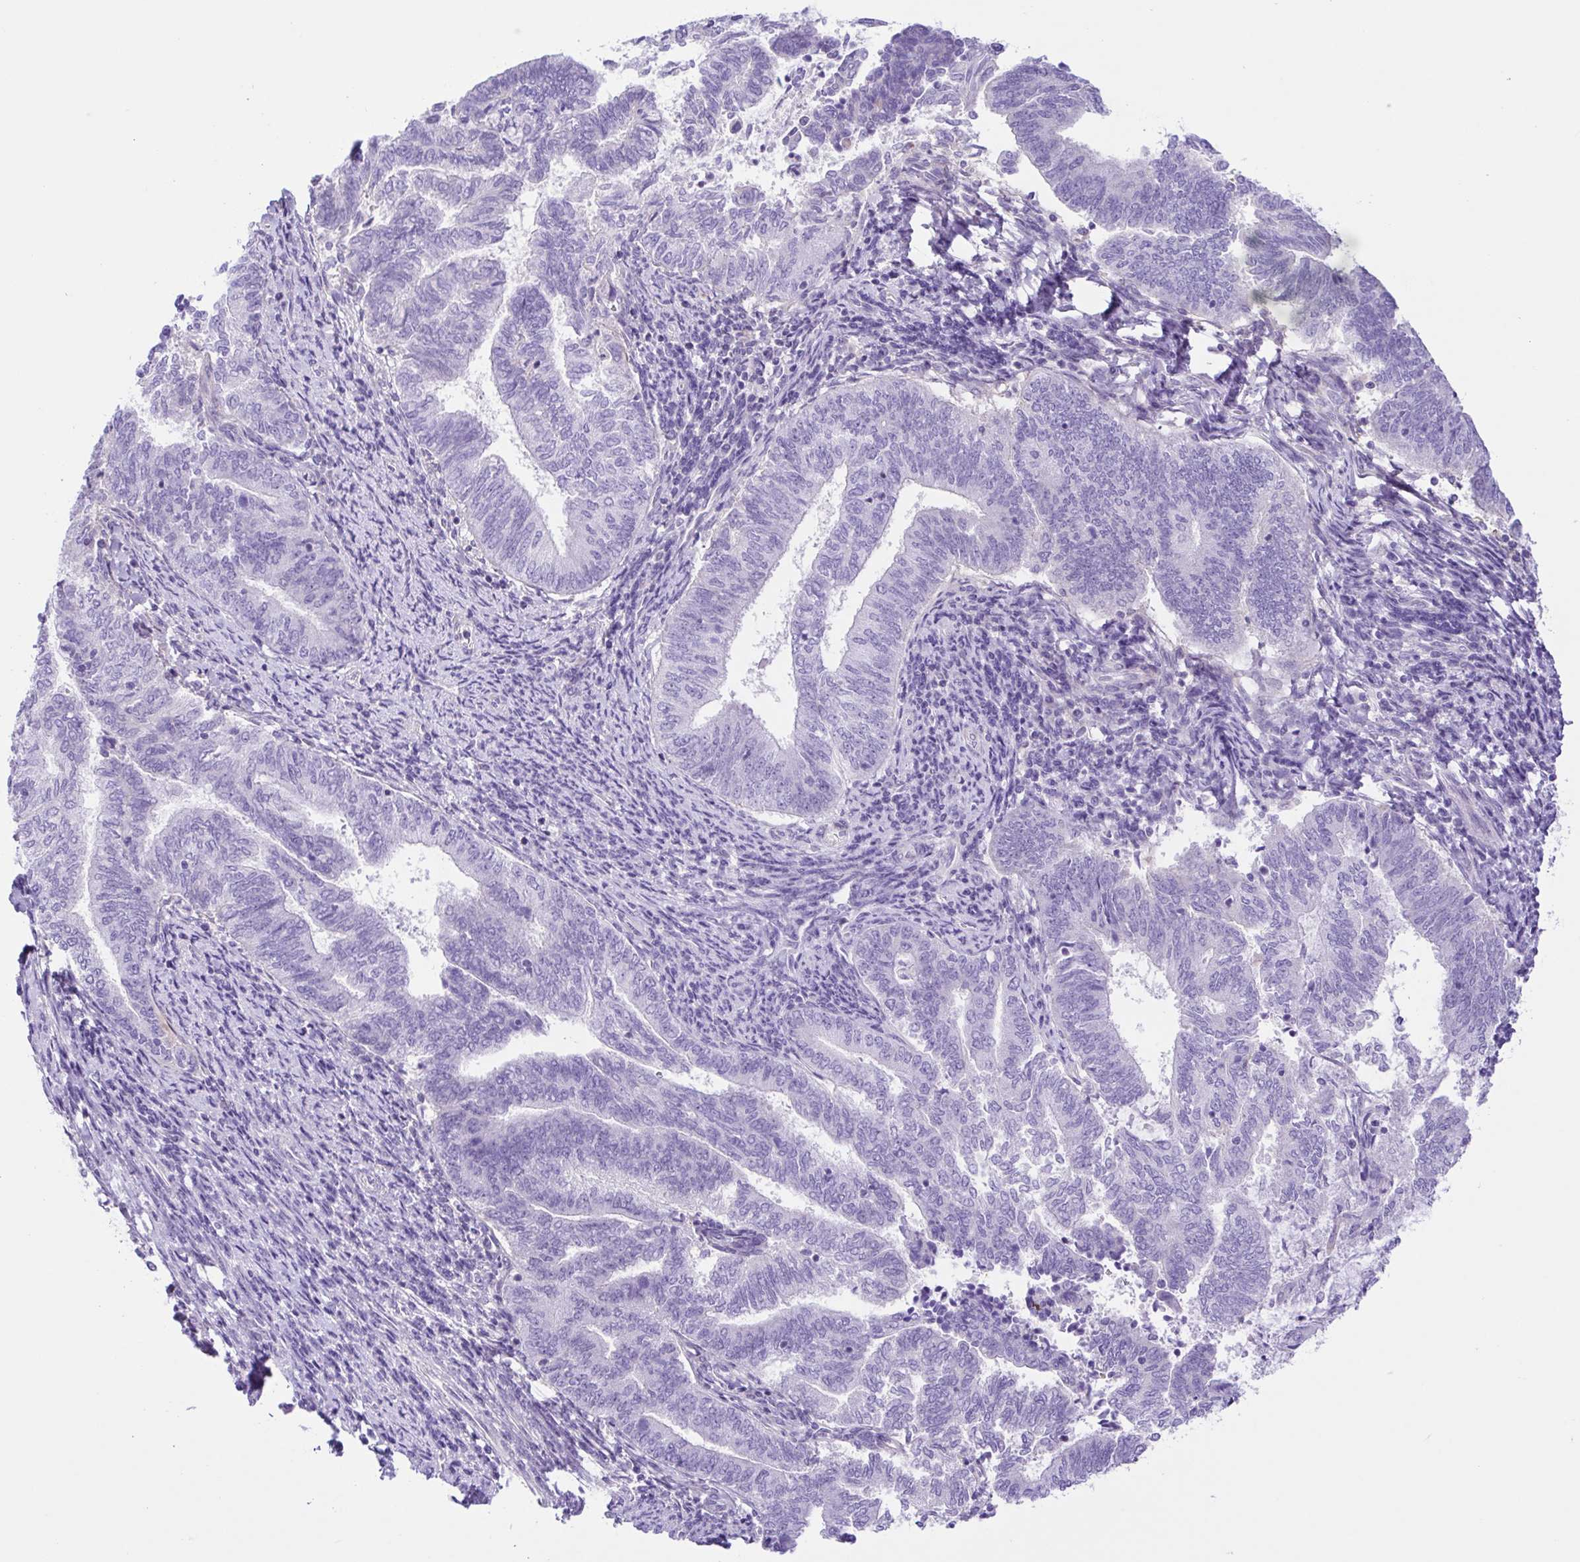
{"staining": {"intensity": "negative", "quantity": "none", "location": "none"}, "tissue": "endometrial cancer", "cell_type": "Tumor cells", "image_type": "cancer", "snomed": [{"axis": "morphology", "description": "Adenocarcinoma, NOS"}, {"axis": "topography", "description": "Endometrium"}], "caption": "IHC photomicrograph of neoplastic tissue: endometrial cancer stained with DAB (3,3'-diaminobenzidine) demonstrates no significant protein staining in tumor cells.", "gene": "ISM2", "patient": {"sex": "female", "age": 65}}